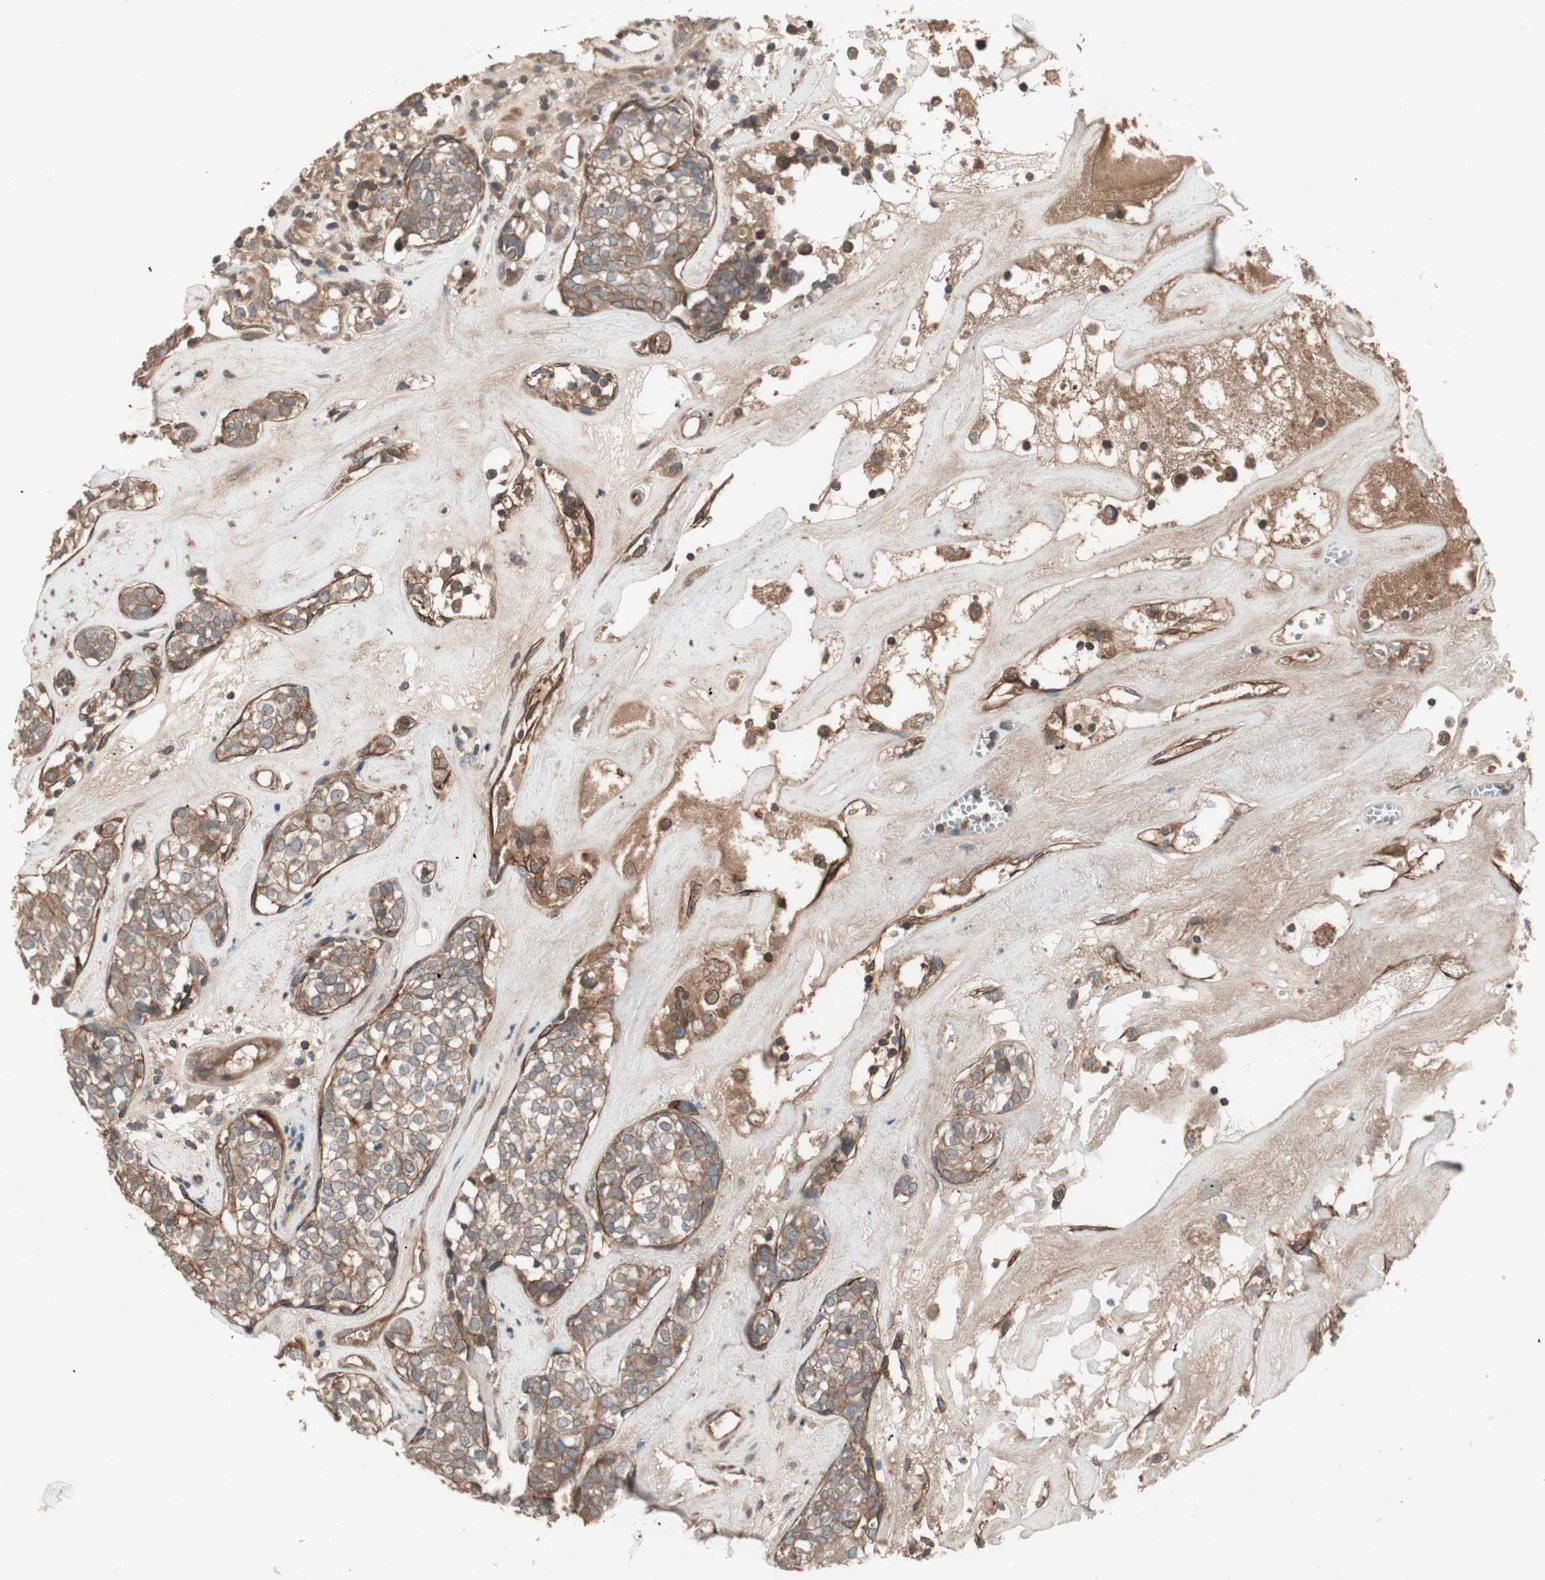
{"staining": {"intensity": "moderate", "quantity": ">75%", "location": "cytoplasmic/membranous"}, "tissue": "head and neck cancer", "cell_type": "Tumor cells", "image_type": "cancer", "snomed": [{"axis": "morphology", "description": "Adenocarcinoma, NOS"}, {"axis": "topography", "description": "Salivary gland"}, {"axis": "topography", "description": "Head-Neck"}], "caption": "Head and neck cancer stained with a brown dye reveals moderate cytoplasmic/membranous positive staining in about >75% of tumor cells.", "gene": "TFPI", "patient": {"sex": "female", "age": 65}}